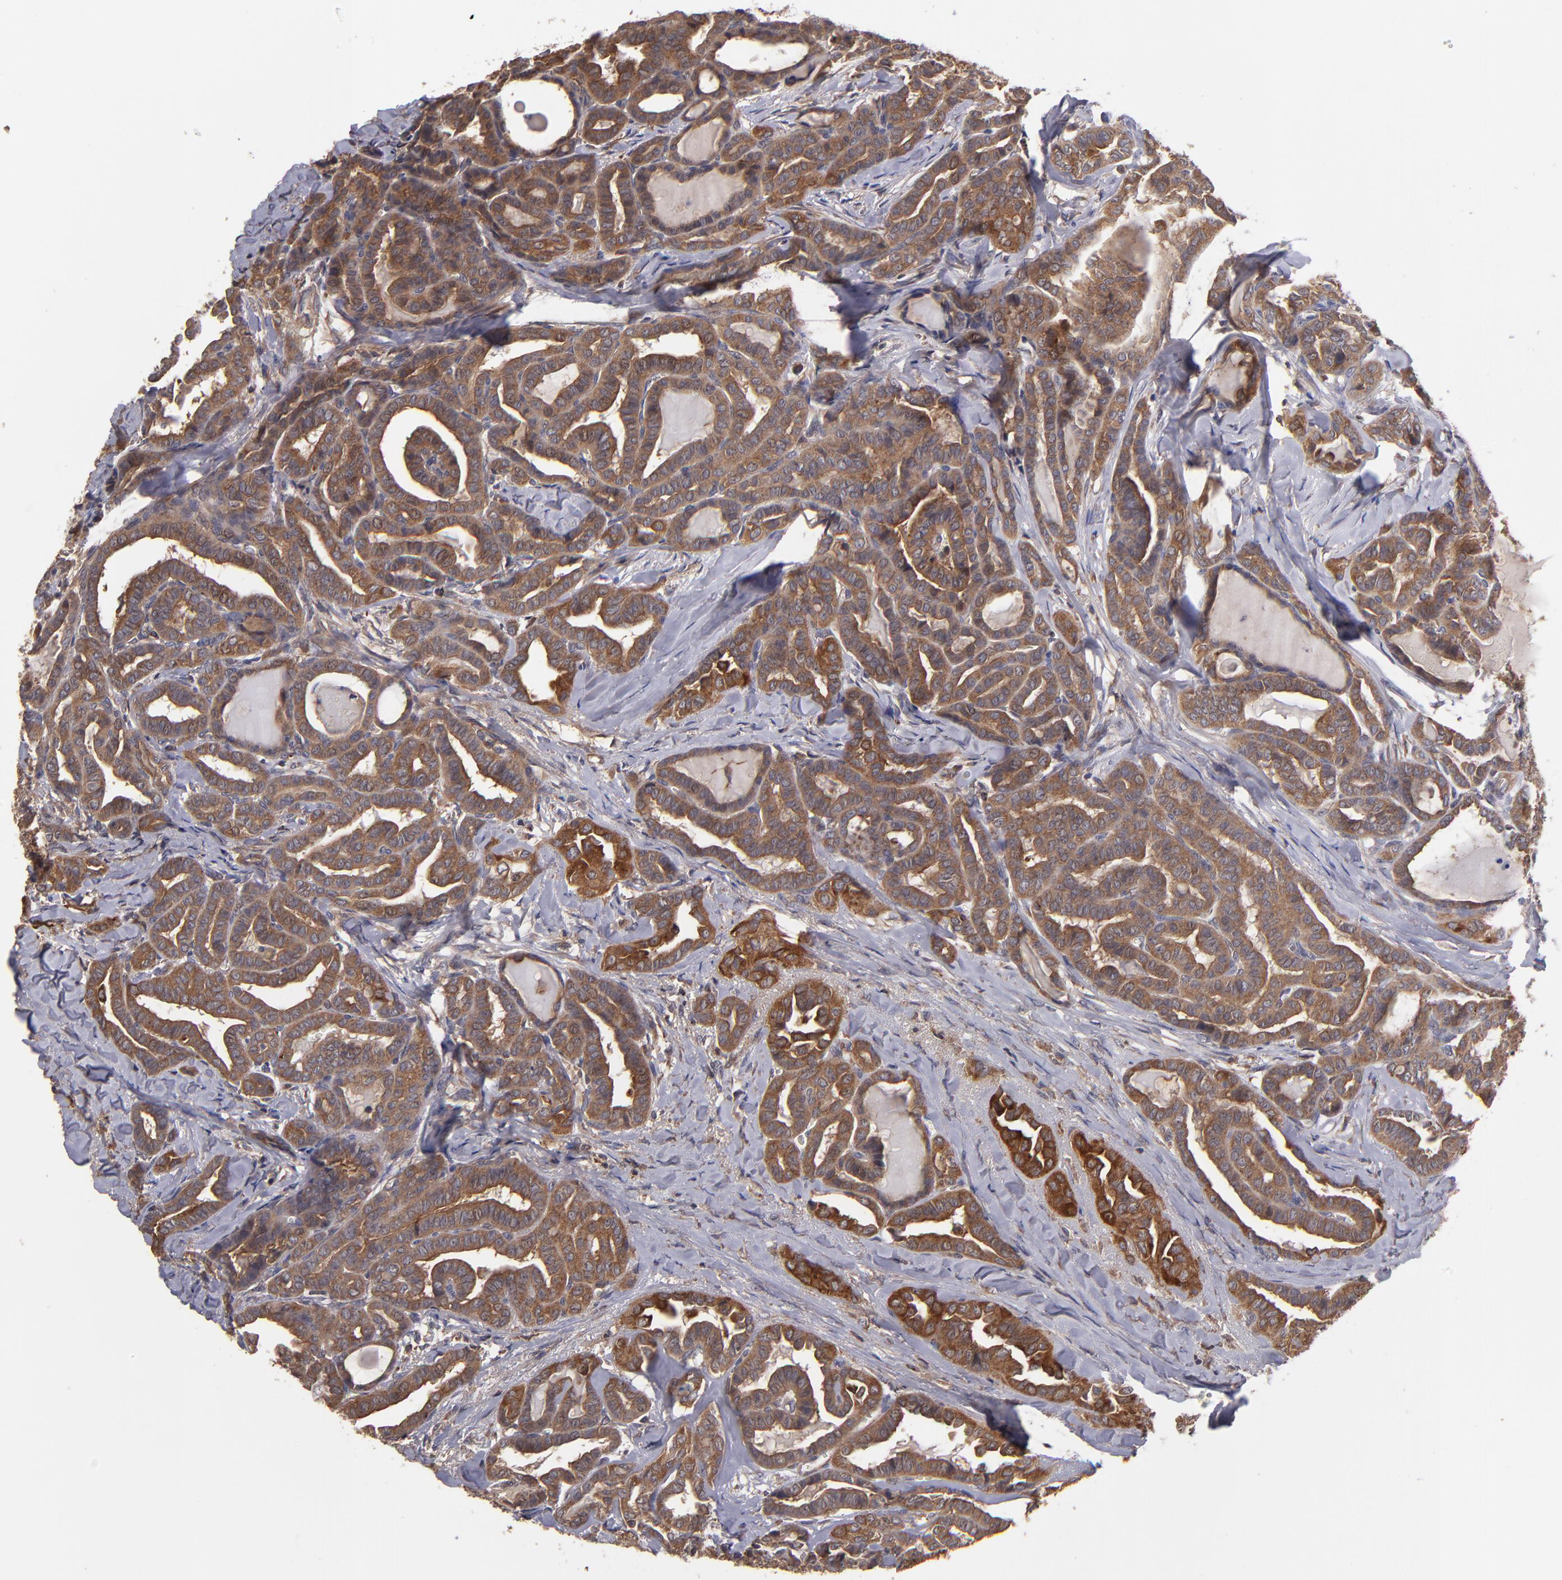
{"staining": {"intensity": "strong", "quantity": ">75%", "location": "cytoplasmic/membranous"}, "tissue": "thyroid cancer", "cell_type": "Tumor cells", "image_type": "cancer", "snomed": [{"axis": "morphology", "description": "Carcinoma, NOS"}, {"axis": "topography", "description": "Thyroid gland"}], "caption": "The photomicrograph demonstrates immunohistochemical staining of thyroid cancer. There is strong cytoplasmic/membranous positivity is present in about >75% of tumor cells. Using DAB (3,3'-diaminobenzidine) (brown) and hematoxylin (blue) stains, captured at high magnification using brightfield microscopy.", "gene": "NF2", "patient": {"sex": "female", "age": 91}}